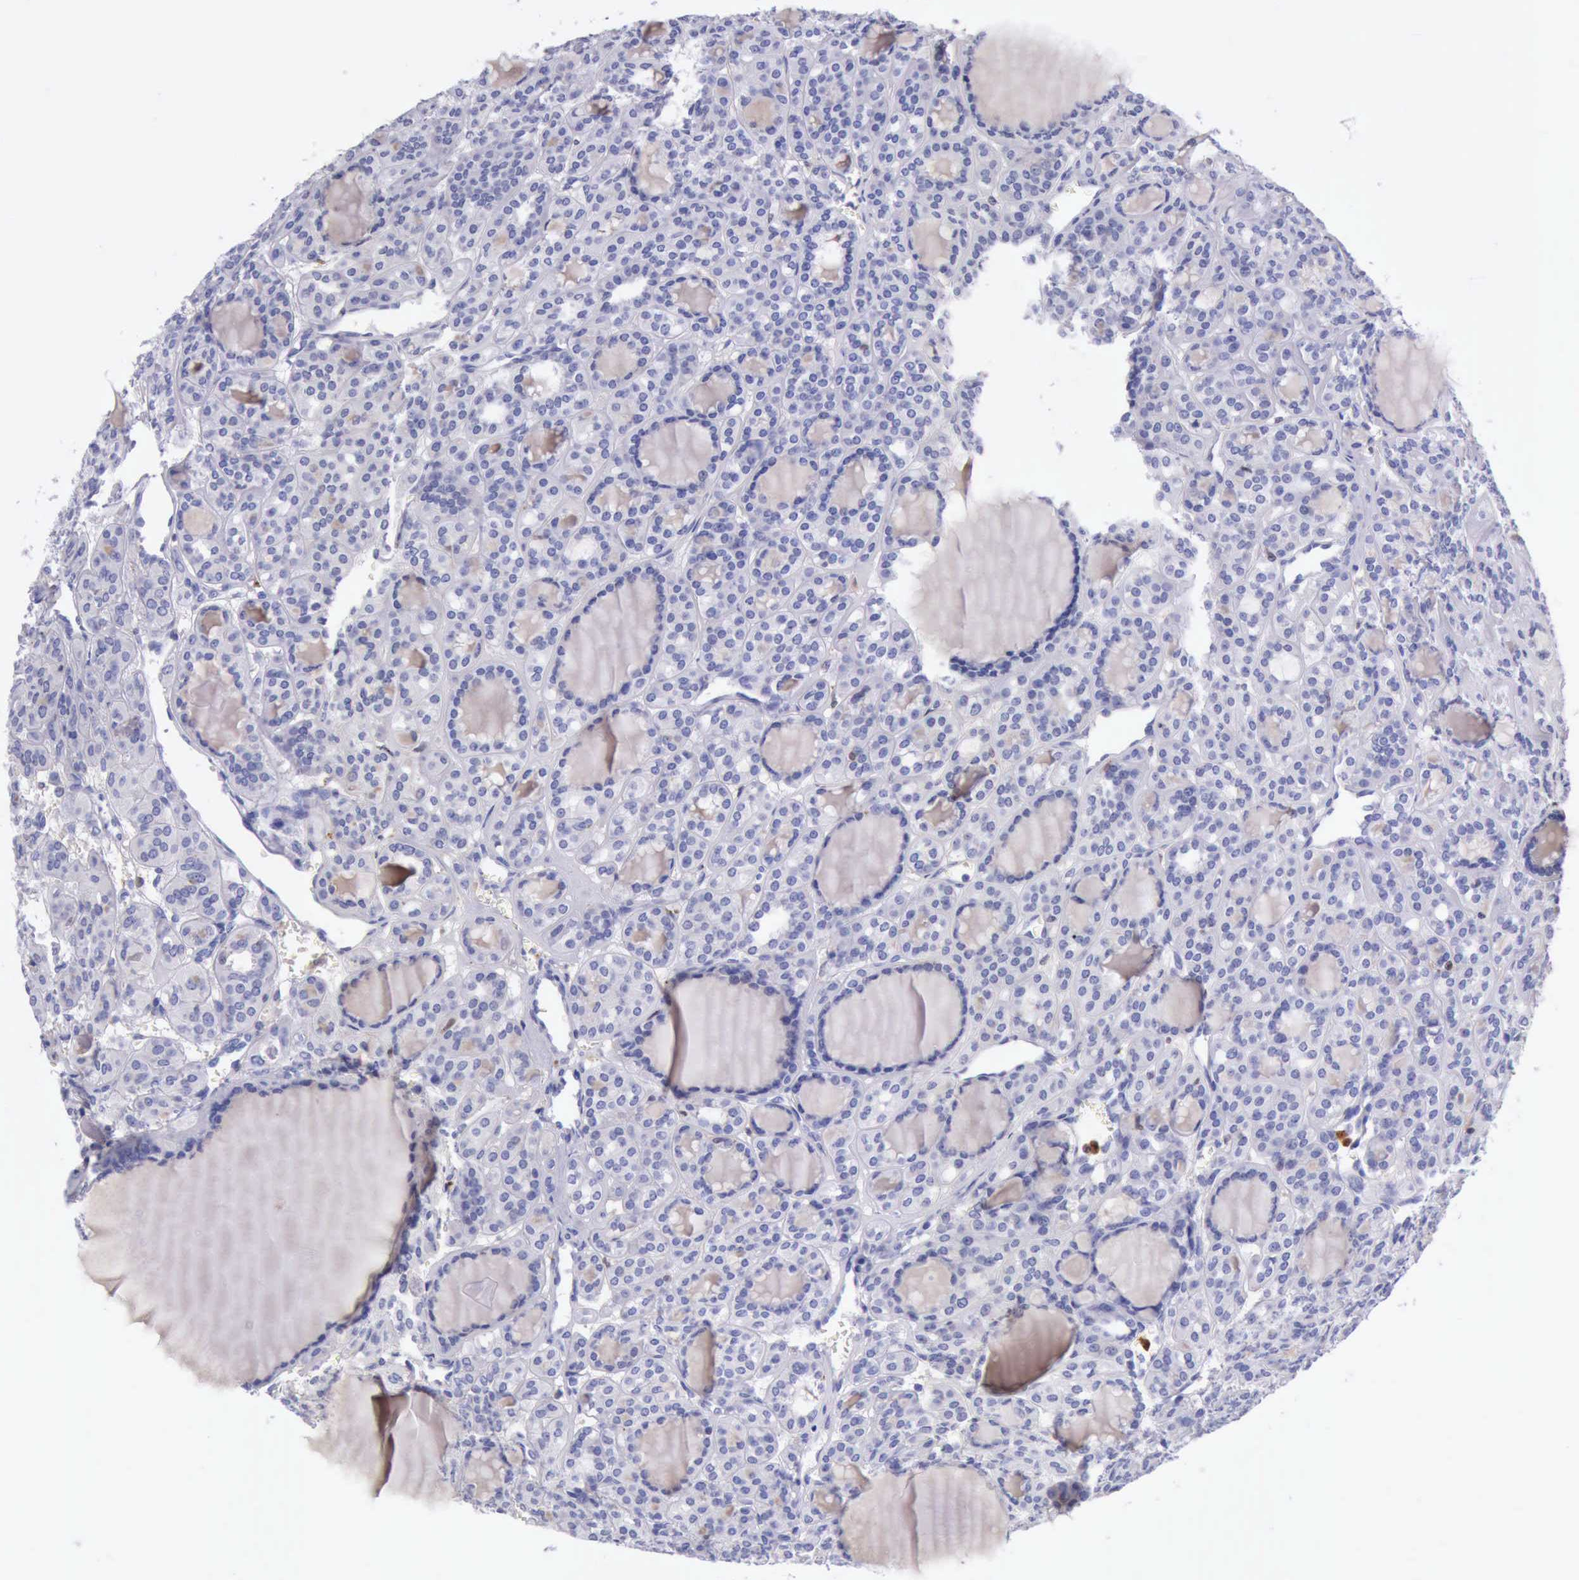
{"staining": {"intensity": "negative", "quantity": "none", "location": "none"}, "tissue": "thyroid cancer", "cell_type": "Tumor cells", "image_type": "cancer", "snomed": [{"axis": "morphology", "description": "Follicular adenoma carcinoma, NOS"}, {"axis": "topography", "description": "Thyroid gland"}], "caption": "DAB immunohistochemical staining of human thyroid cancer (follicular adenoma carcinoma) reveals no significant expression in tumor cells.", "gene": "CSTA", "patient": {"sex": "female", "age": 71}}